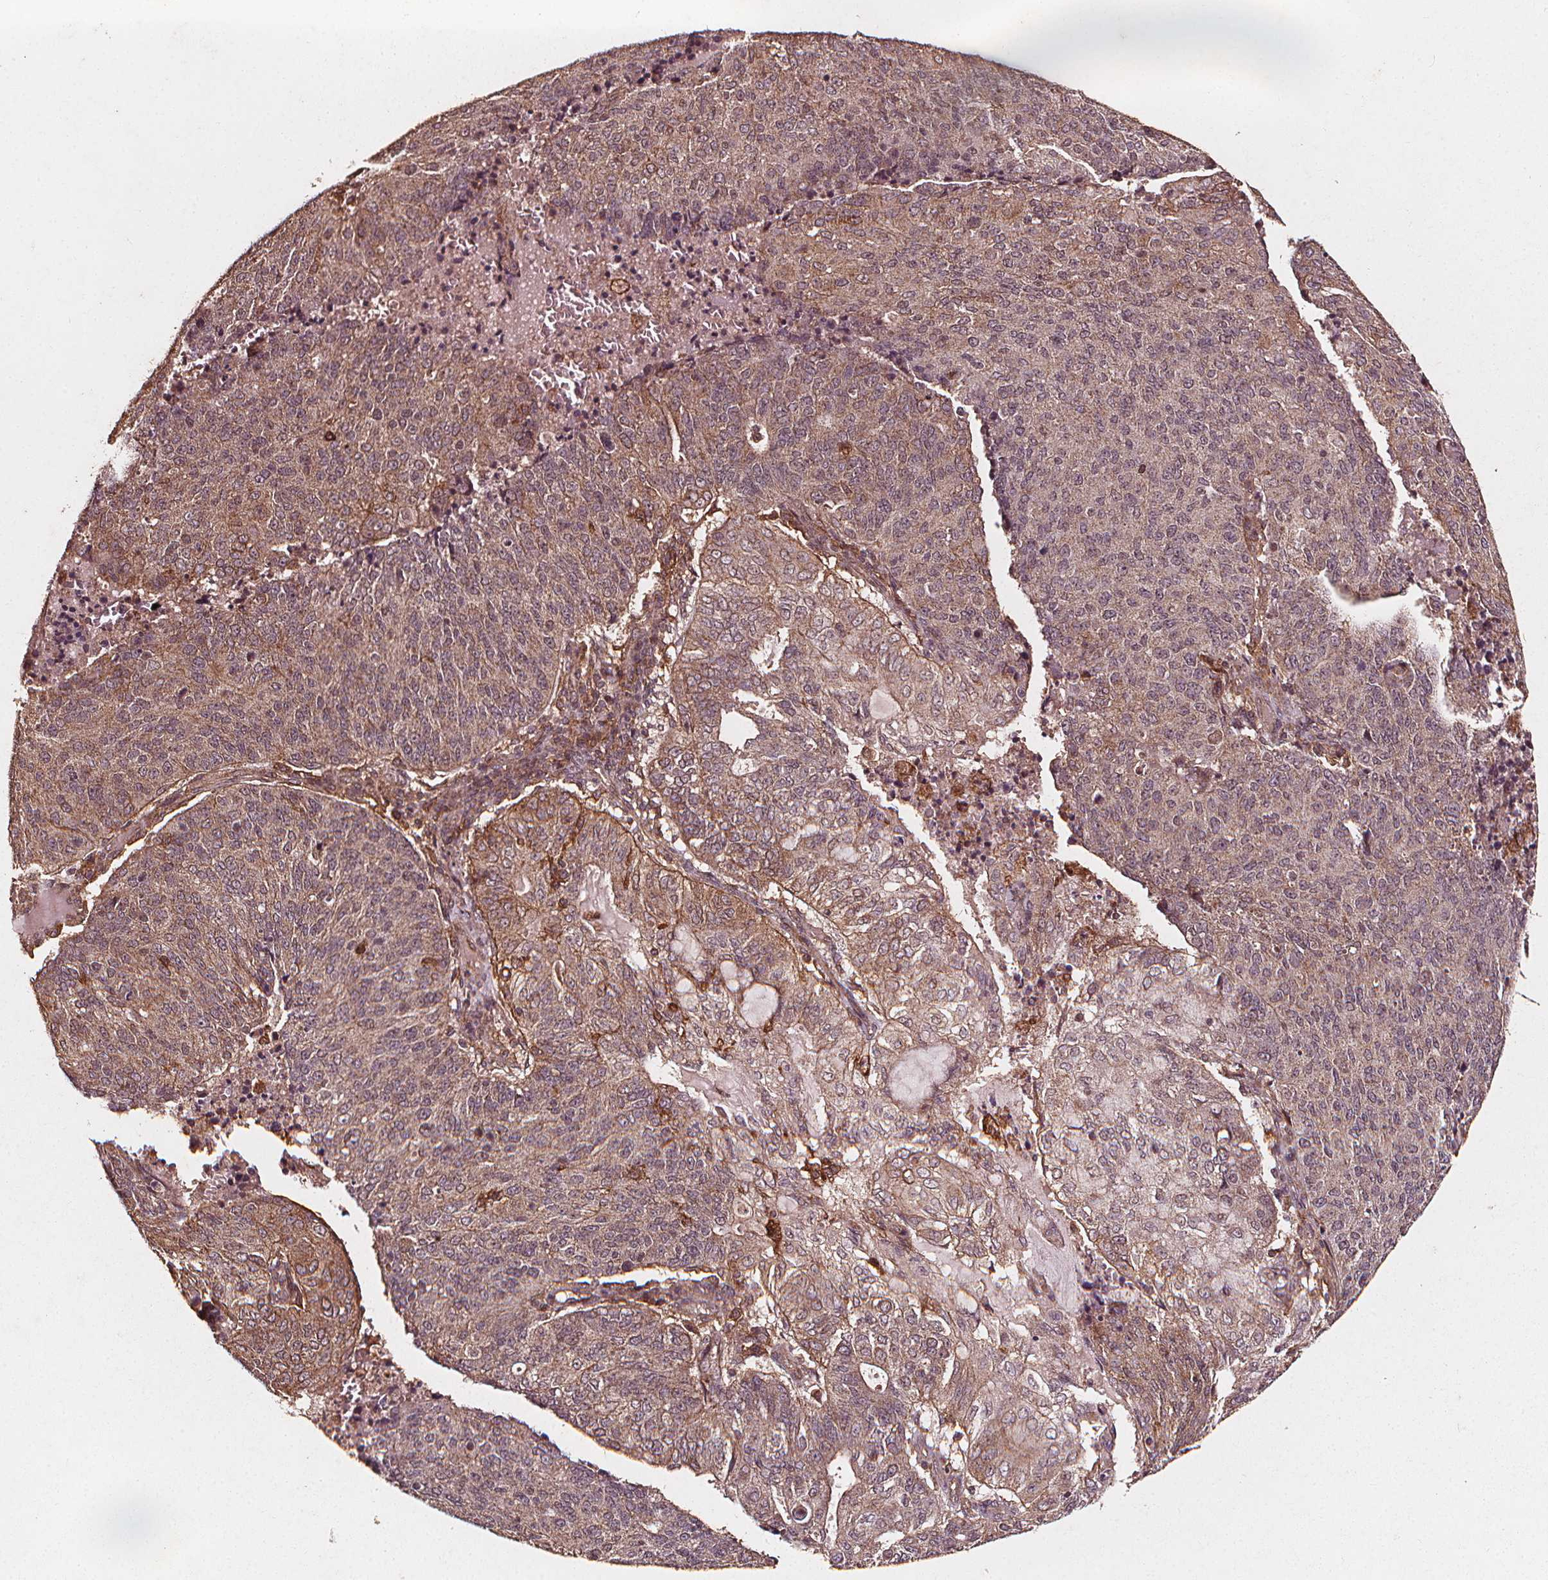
{"staining": {"intensity": "weak", "quantity": "25%-75%", "location": "cytoplasmic/membranous"}, "tissue": "endometrial cancer", "cell_type": "Tumor cells", "image_type": "cancer", "snomed": [{"axis": "morphology", "description": "Adenocarcinoma, NOS"}, {"axis": "topography", "description": "Endometrium"}], "caption": "Human endometrial cancer stained with a protein marker demonstrates weak staining in tumor cells.", "gene": "ABCA1", "patient": {"sex": "female", "age": 82}}